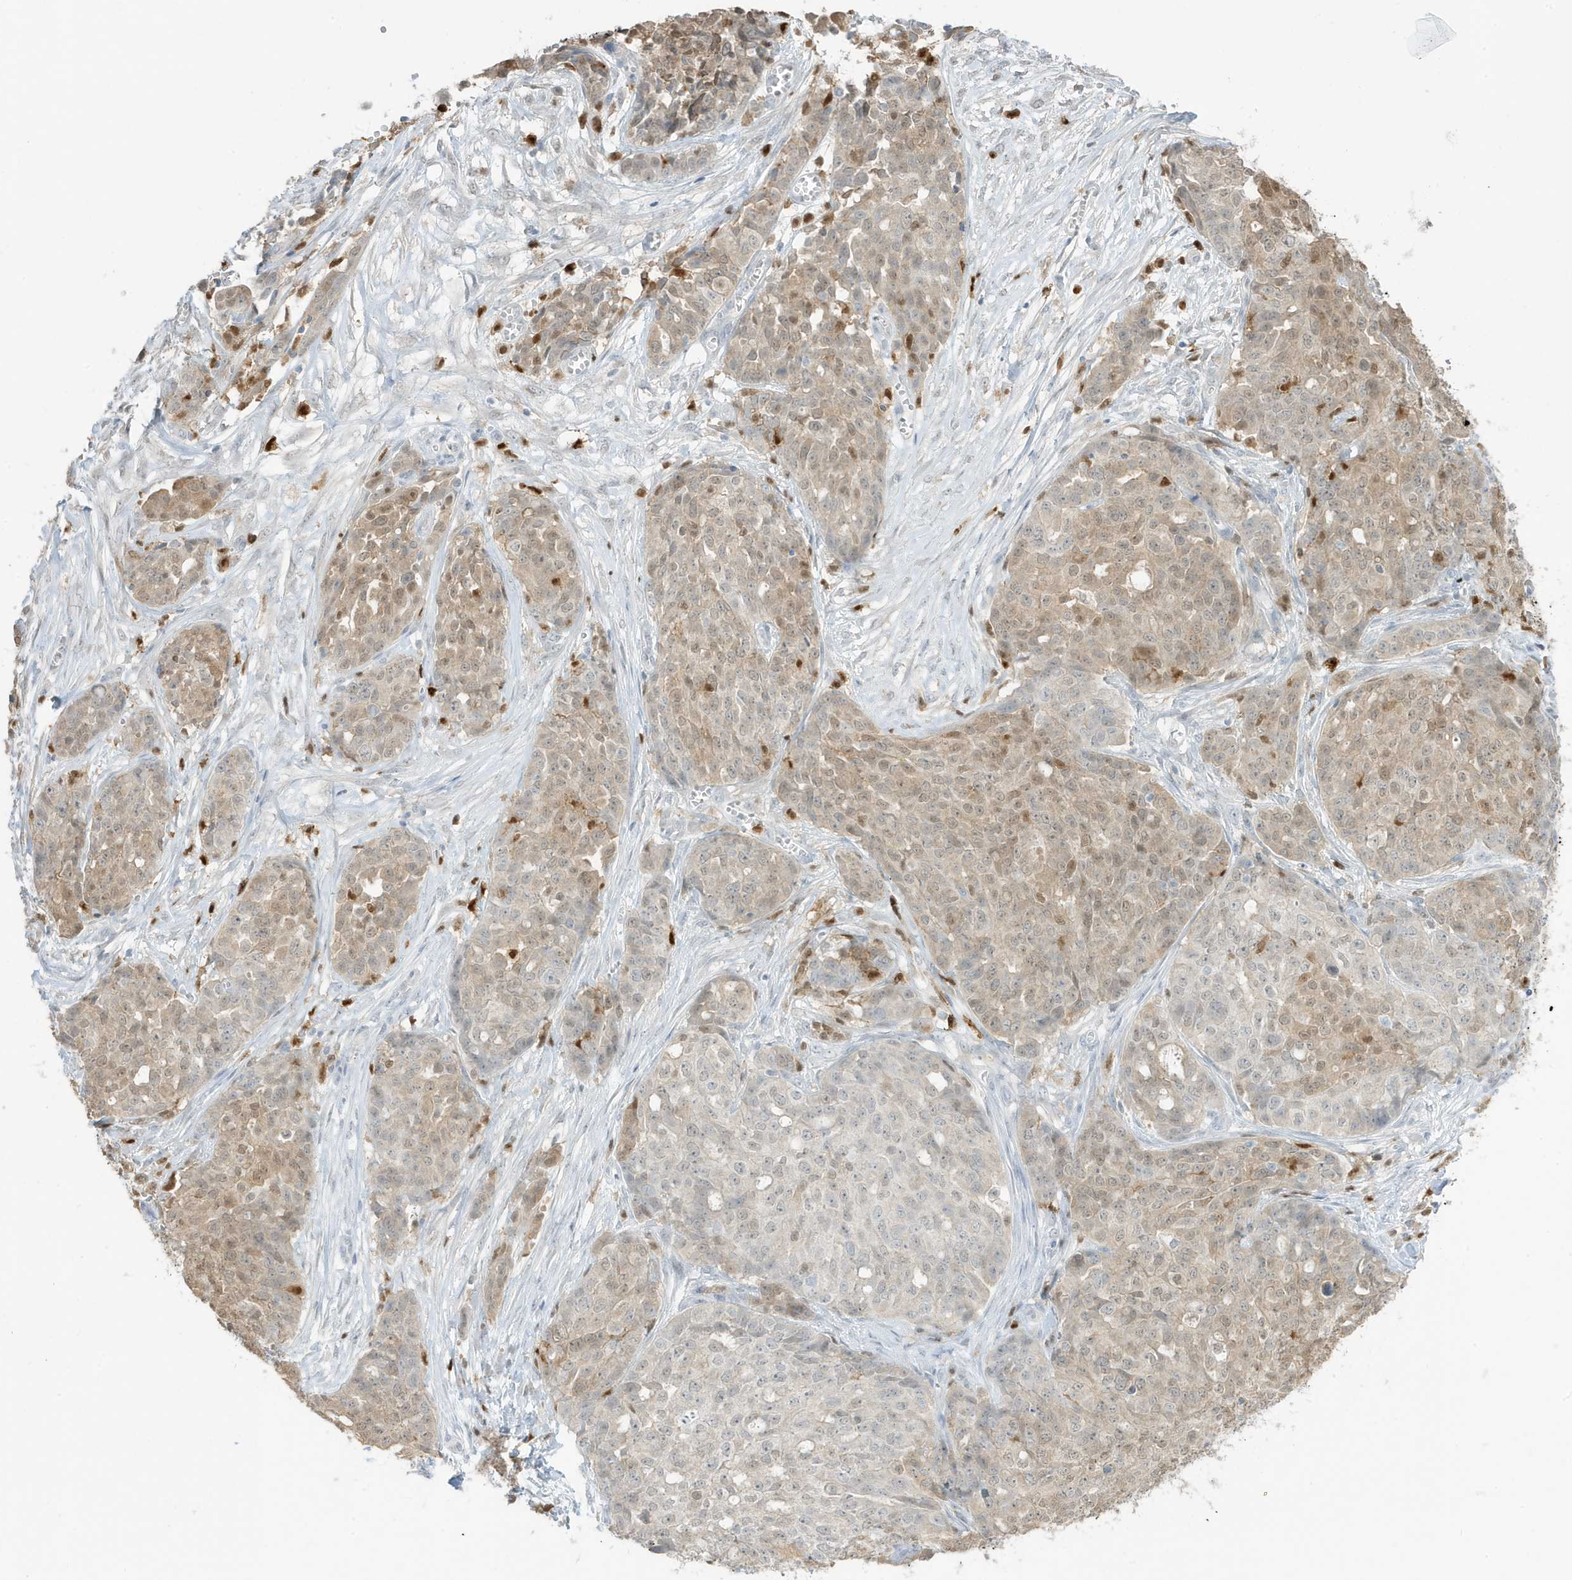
{"staining": {"intensity": "weak", "quantity": "25%-75%", "location": "cytoplasmic/membranous,nuclear"}, "tissue": "ovarian cancer", "cell_type": "Tumor cells", "image_type": "cancer", "snomed": [{"axis": "morphology", "description": "Cystadenocarcinoma, serous, NOS"}, {"axis": "topography", "description": "Soft tissue"}, {"axis": "topography", "description": "Ovary"}], "caption": "Protein analysis of serous cystadenocarcinoma (ovarian) tissue reveals weak cytoplasmic/membranous and nuclear positivity in approximately 25%-75% of tumor cells.", "gene": "GCA", "patient": {"sex": "female", "age": 57}}